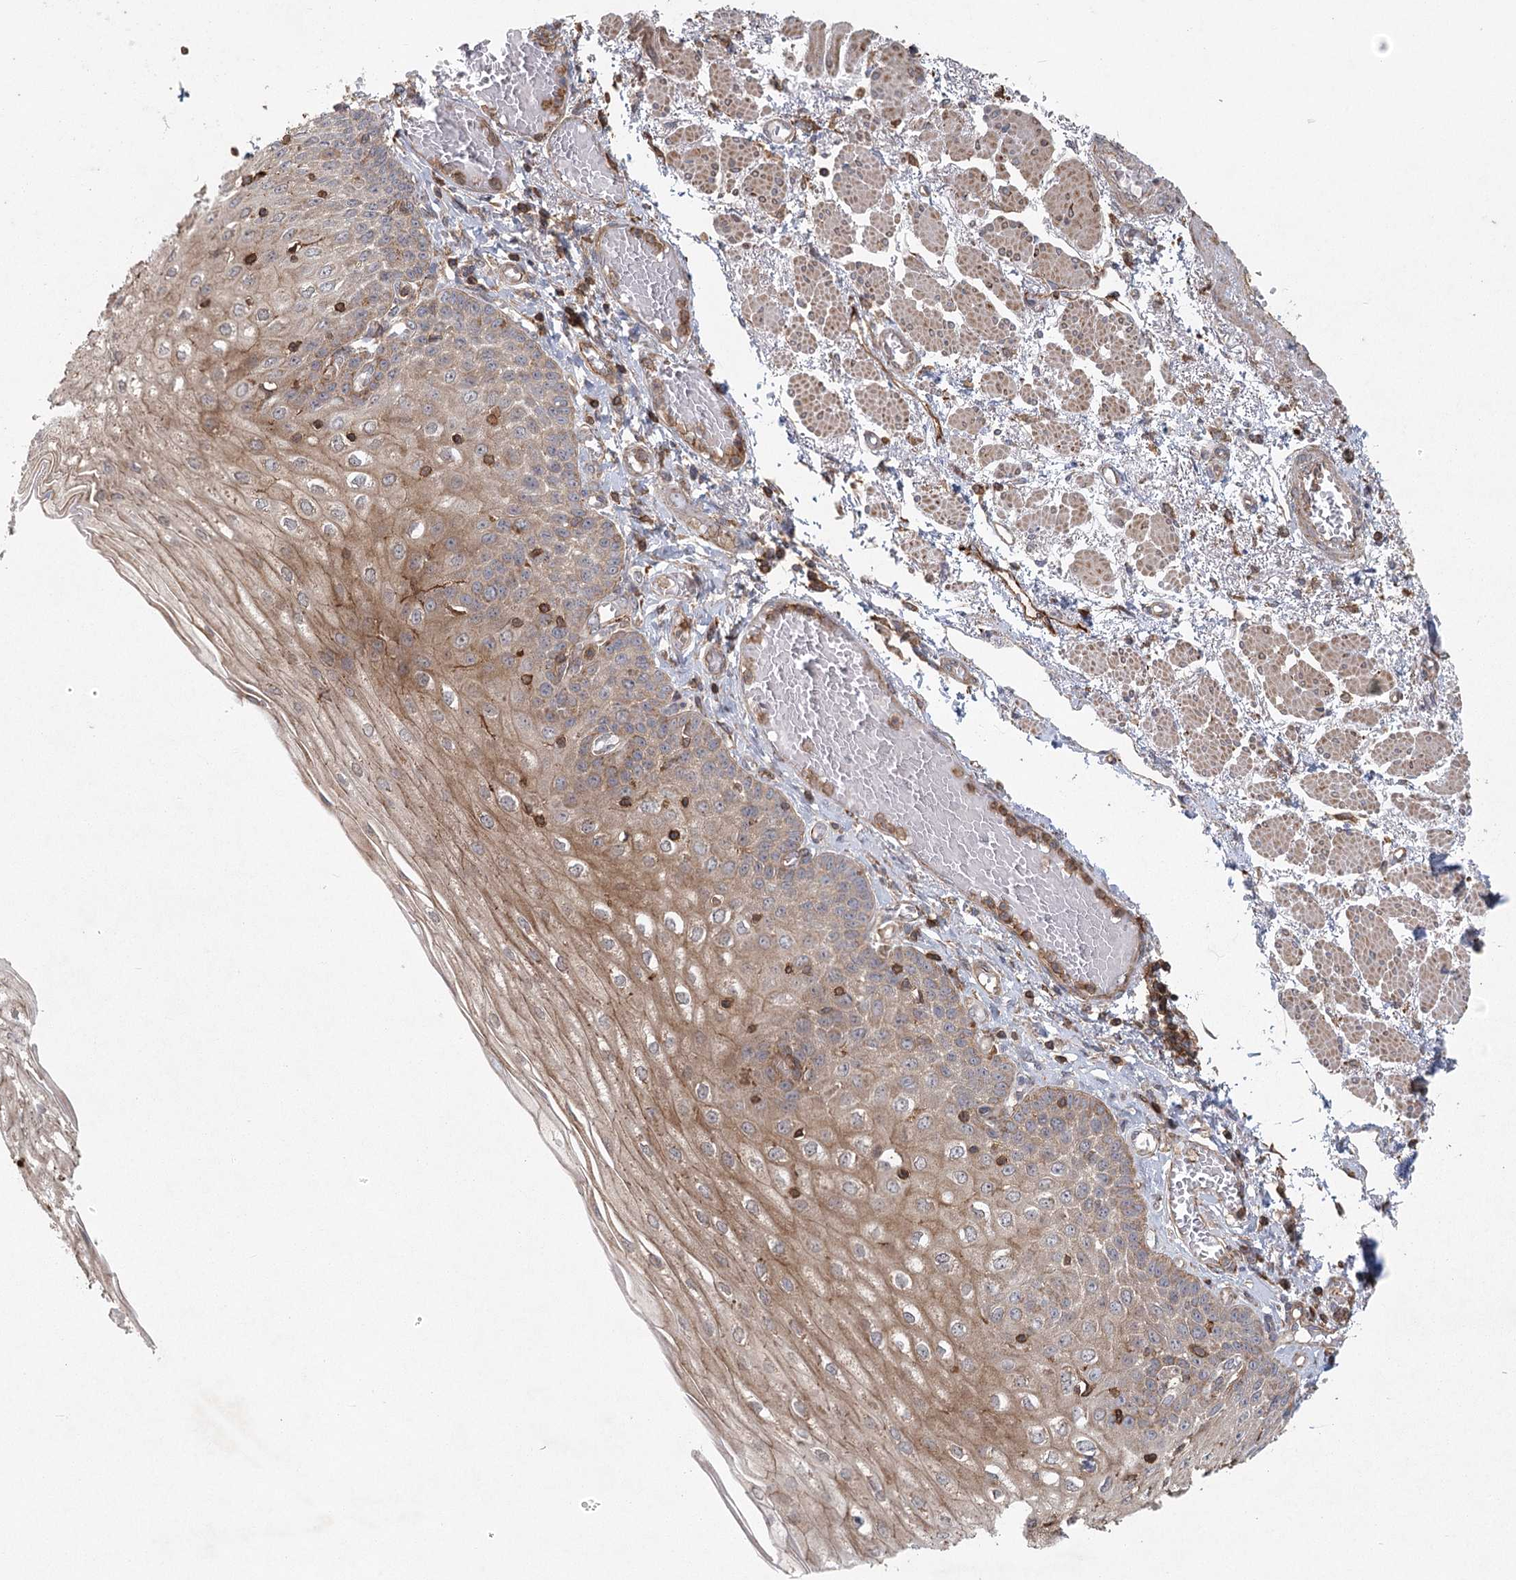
{"staining": {"intensity": "moderate", "quantity": ">75%", "location": "cytoplasmic/membranous"}, "tissue": "esophagus", "cell_type": "Squamous epithelial cells", "image_type": "normal", "snomed": [{"axis": "morphology", "description": "Normal tissue, NOS"}, {"axis": "topography", "description": "Esophagus"}], "caption": "Esophagus was stained to show a protein in brown. There is medium levels of moderate cytoplasmic/membranous expression in approximately >75% of squamous epithelial cells. (brown staining indicates protein expression, while blue staining denotes nuclei).", "gene": "PLEKHA7", "patient": {"sex": "male", "age": 81}}